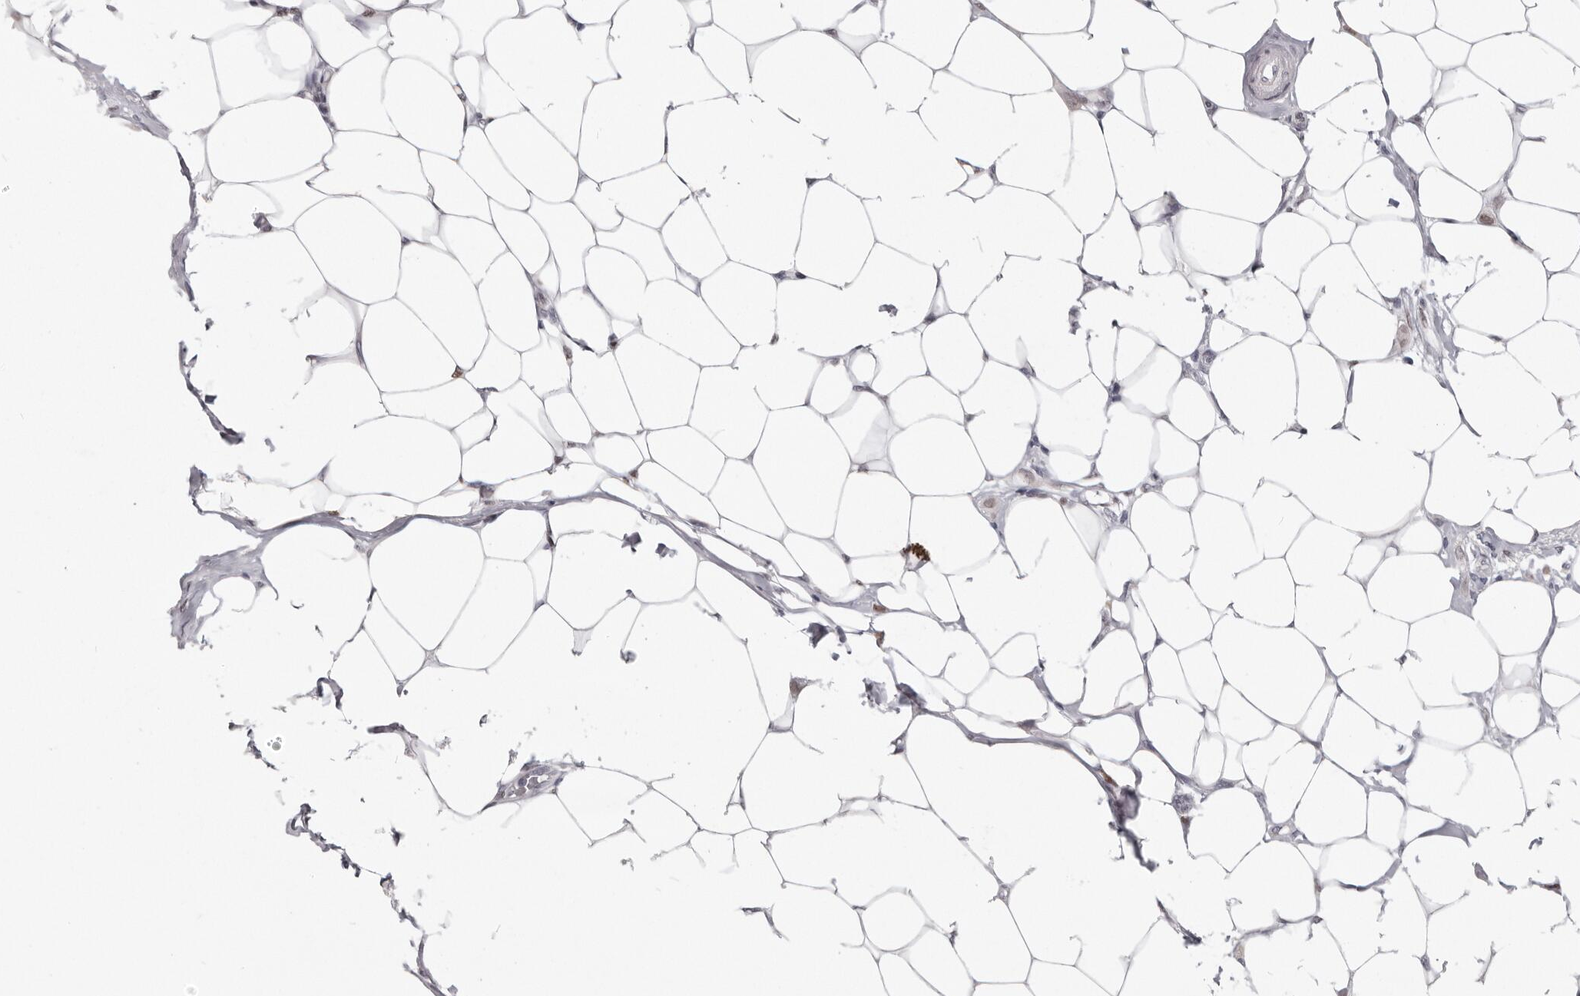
{"staining": {"intensity": "weak", "quantity": ">75%", "location": "nuclear"}, "tissue": "breast cancer", "cell_type": "Tumor cells", "image_type": "cancer", "snomed": [{"axis": "morphology", "description": "Lobular carcinoma"}, {"axis": "topography", "description": "Breast"}], "caption": "Protein staining of breast cancer (lobular carcinoma) tissue demonstrates weak nuclear staining in approximately >75% of tumor cells.", "gene": "SRP19", "patient": {"sex": "female", "age": 55}}